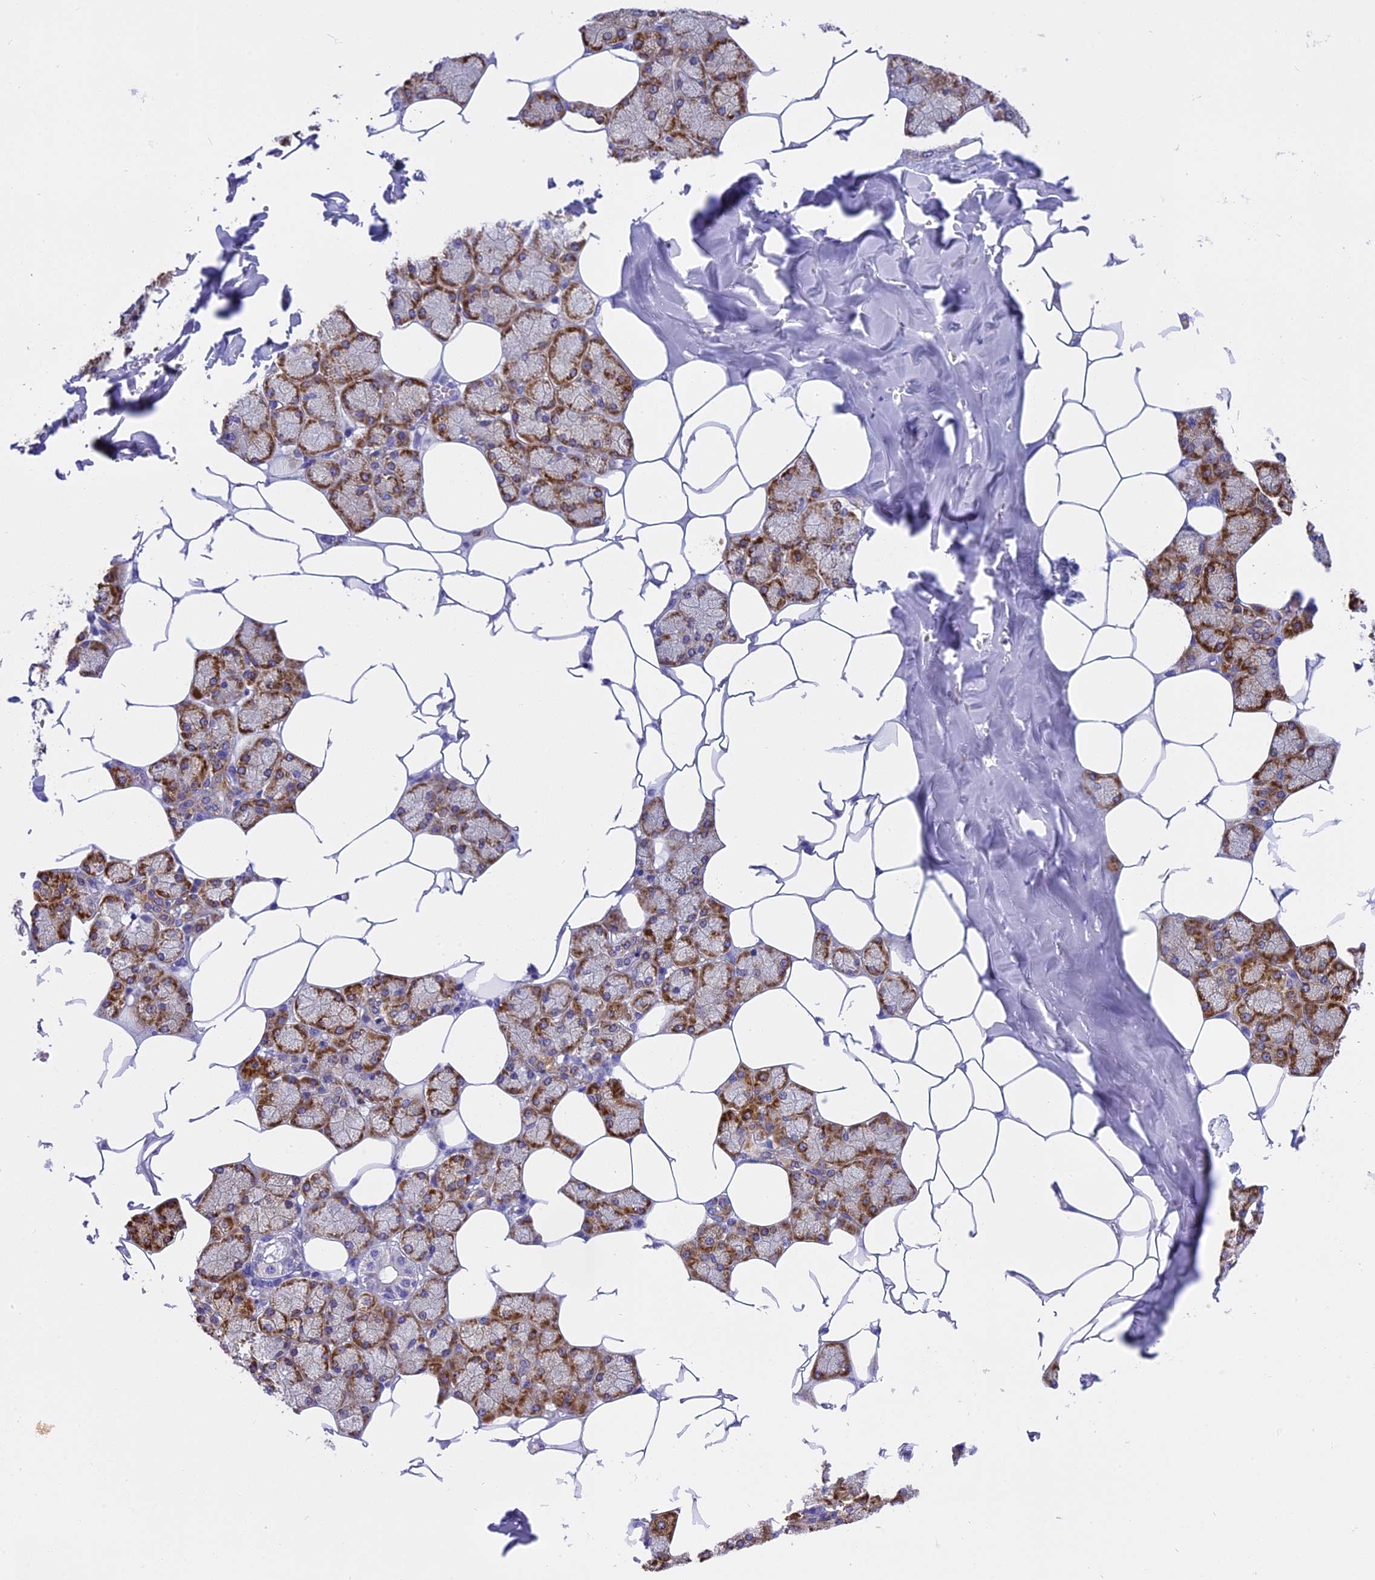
{"staining": {"intensity": "strong", "quantity": "25%-75%", "location": "cytoplasmic/membranous"}, "tissue": "salivary gland", "cell_type": "Glandular cells", "image_type": "normal", "snomed": [{"axis": "morphology", "description": "Normal tissue, NOS"}, {"axis": "topography", "description": "Salivary gland"}], "caption": "Immunohistochemistry staining of normal salivary gland, which displays high levels of strong cytoplasmic/membranous positivity in approximately 25%-75% of glandular cells indicating strong cytoplasmic/membranous protein positivity. The staining was performed using DAB (3,3'-diaminobenzidine) (brown) for protein detection and nuclei were counterstained in hematoxylin (blue).", "gene": "KCTD14", "patient": {"sex": "male", "age": 62}}